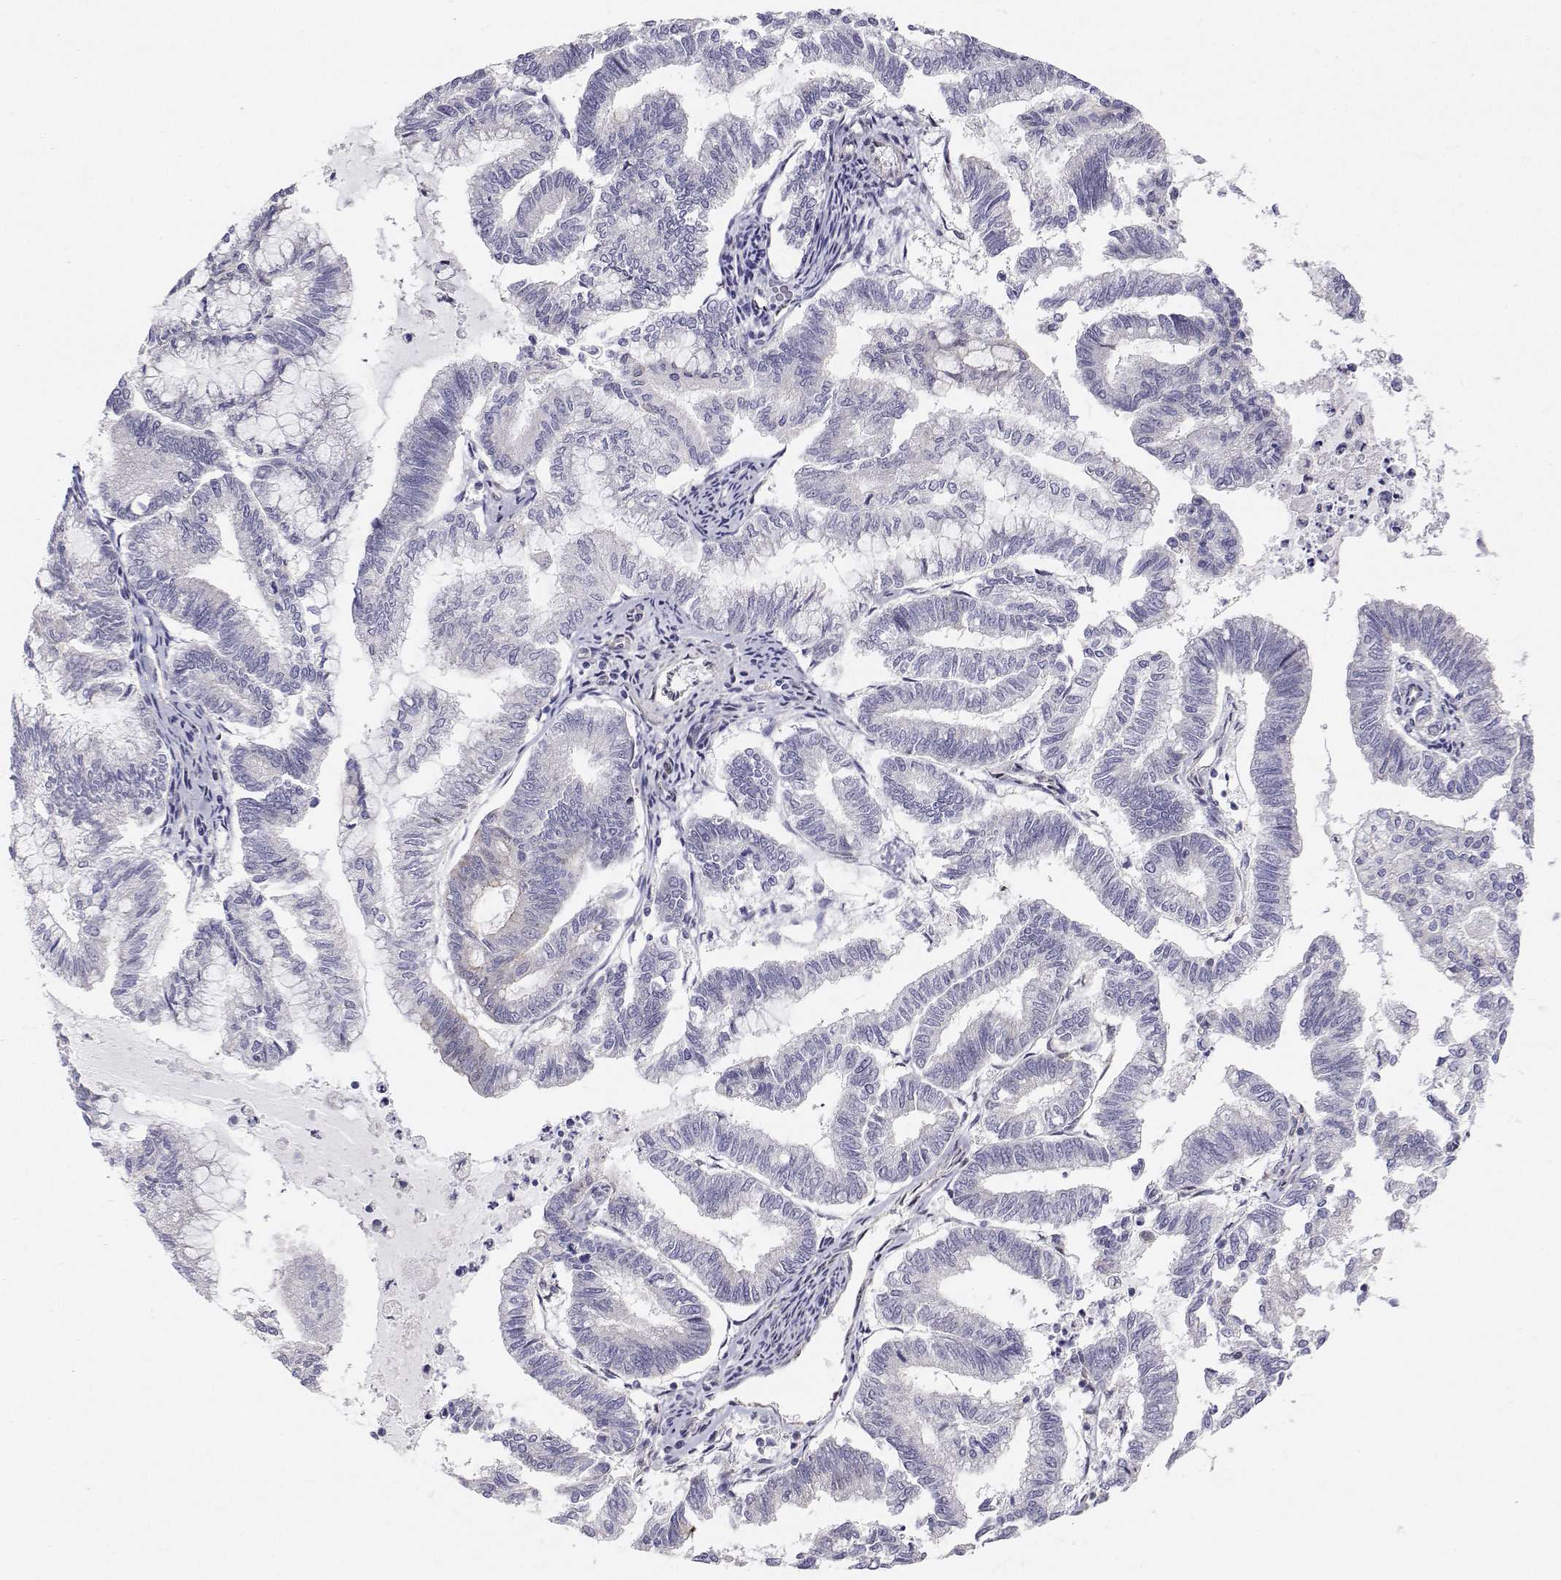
{"staining": {"intensity": "negative", "quantity": "none", "location": "none"}, "tissue": "endometrial cancer", "cell_type": "Tumor cells", "image_type": "cancer", "snomed": [{"axis": "morphology", "description": "Adenocarcinoma, NOS"}, {"axis": "topography", "description": "Endometrium"}], "caption": "Photomicrograph shows no protein staining in tumor cells of adenocarcinoma (endometrial) tissue. The staining is performed using DAB (3,3'-diaminobenzidine) brown chromogen with nuclei counter-stained in using hematoxylin.", "gene": "GSDMA", "patient": {"sex": "female", "age": 79}}